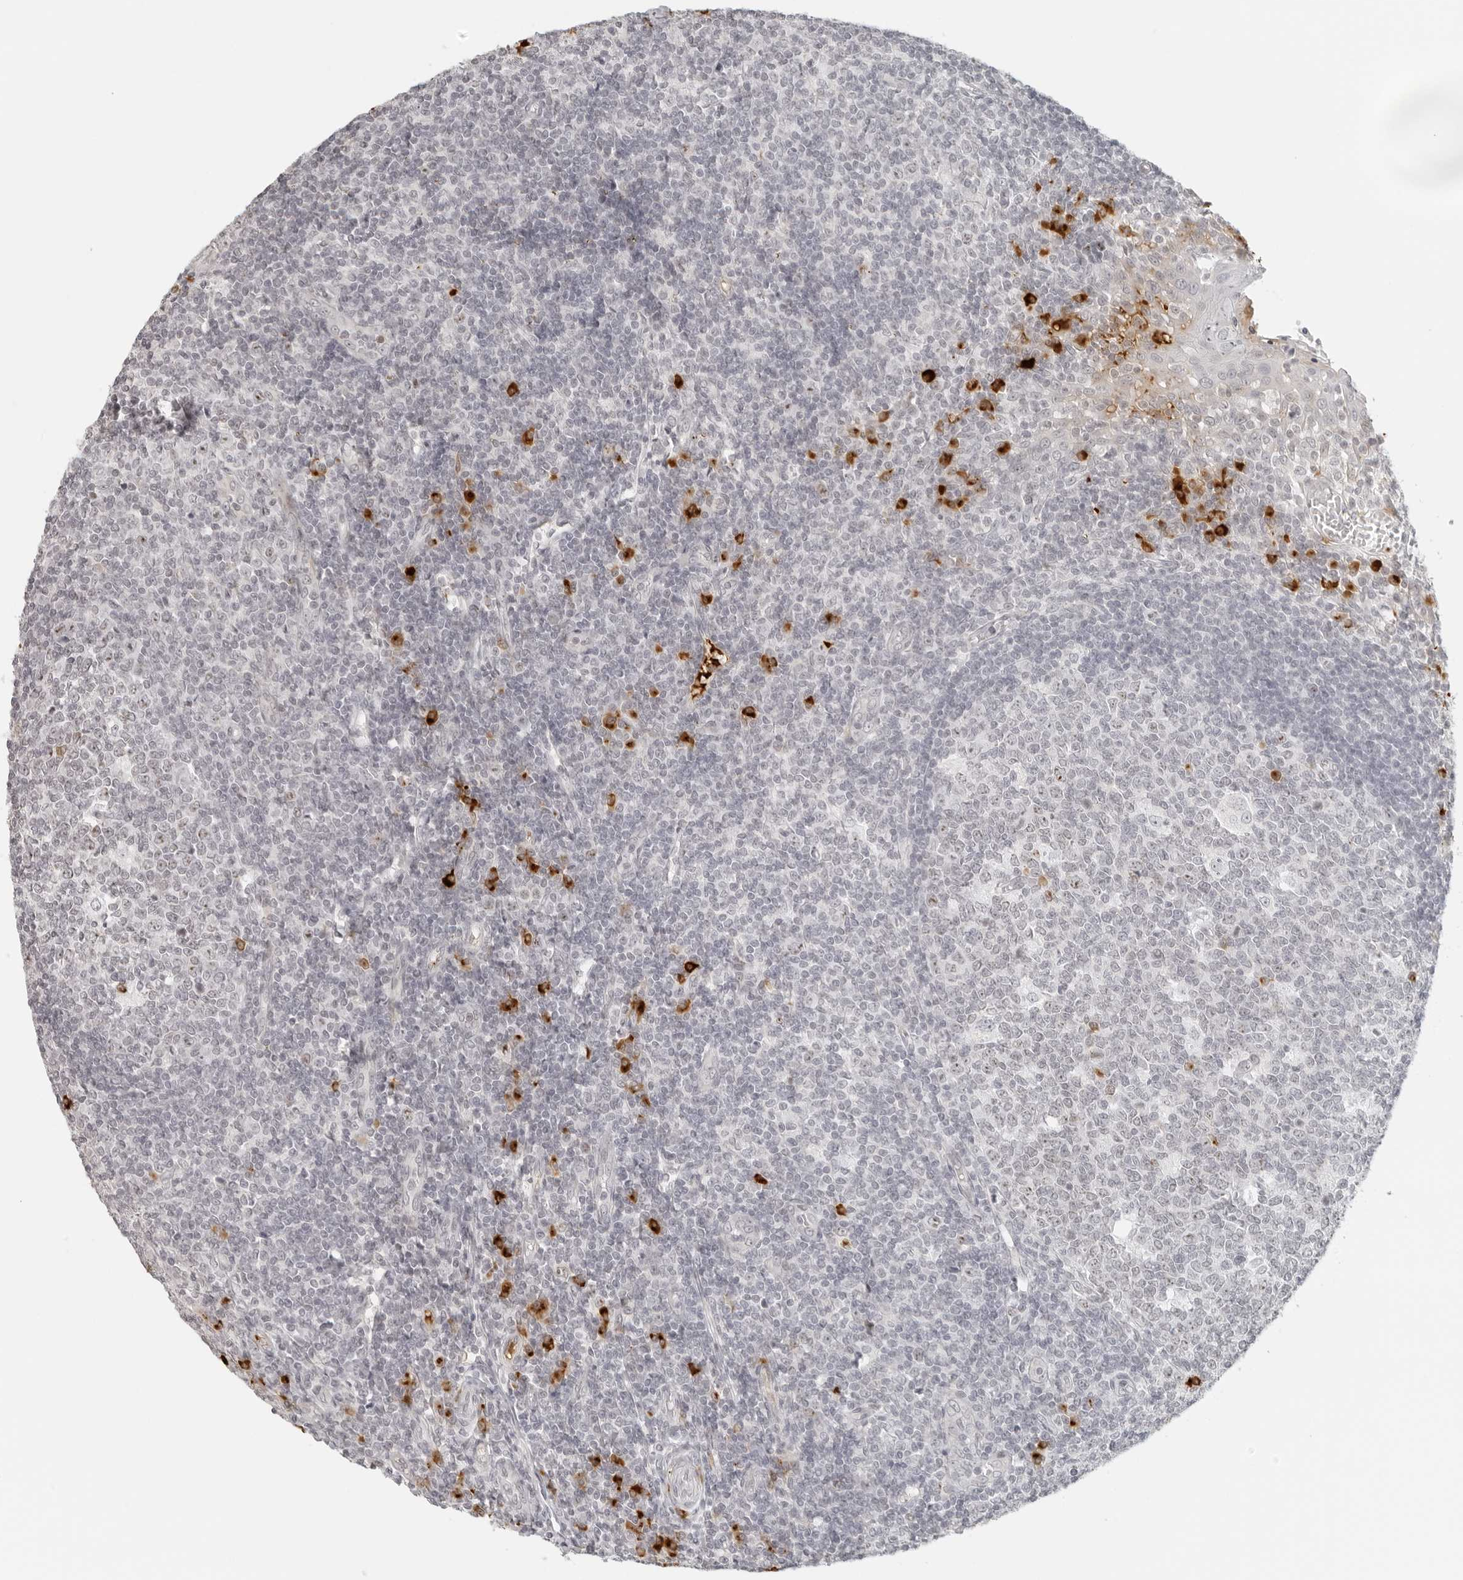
{"staining": {"intensity": "moderate", "quantity": "<25%", "location": "nuclear"}, "tissue": "tonsil", "cell_type": "Germinal center cells", "image_type": "normal", "snomed": [{"axis": "morphology", "description": "Normal tissue, NOS"}, {"axis": "topography", "description": "Tonsil"}], "caption": "A brown stain shows moderate nuclear expression of a protein in germinal center cells of unremarkable human tonsil.", "gene": "ZNF678", "patient": {"sex": "female", "age": 19}}